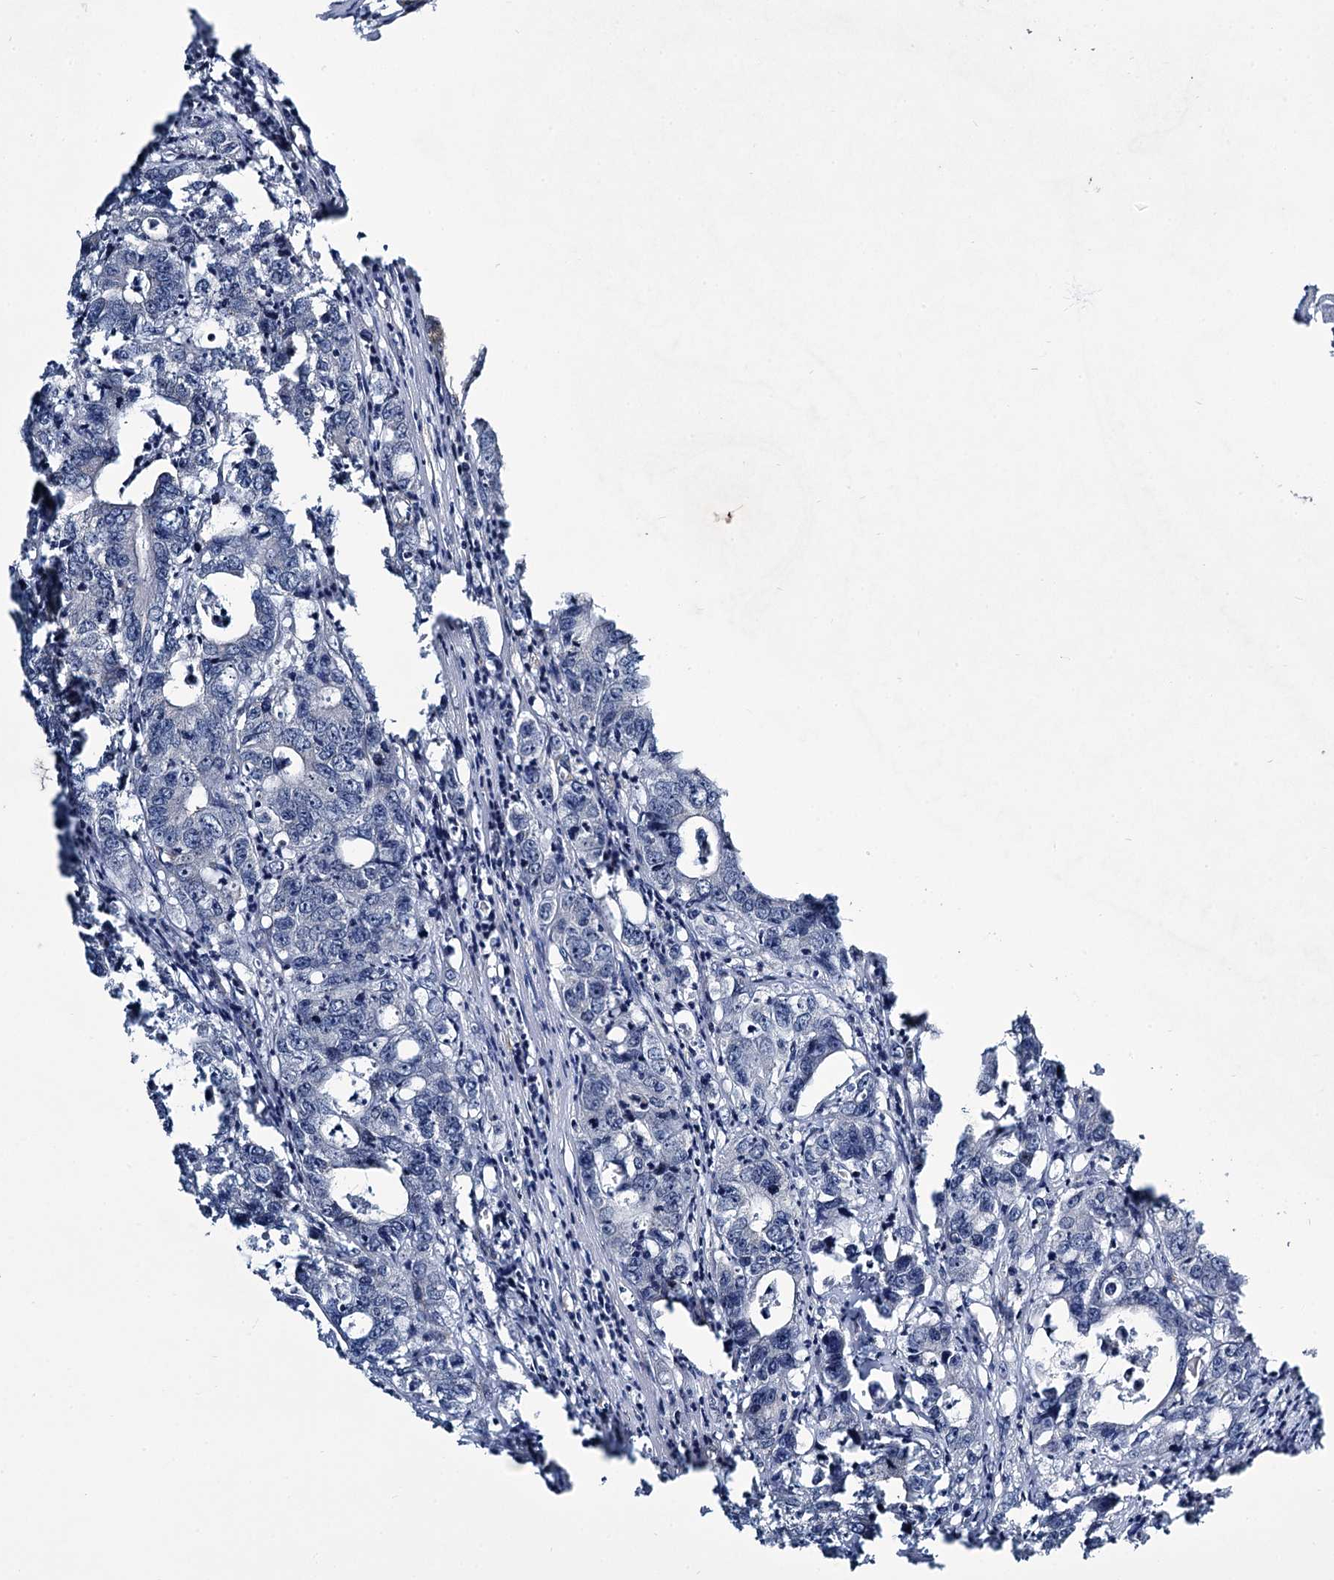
{"staining": {"intensity": "negative", "quantity": "none", "location": "none"}, "tissue": "colorectal cancer", "cell_type": "Tumor cells", "image_type": "cancer", "snomed": [{"axis": "morphology", "description": "Adenocarcinoma, NOS"}, {"axis": "topography", "description": "Colon"}], "caption": "Immunohistochemical staining of colorectal cancer reveals no significant expression in tumor cells.", "gene": "ARHGAP42", "patient": {"sex": "female", "age": 75}}